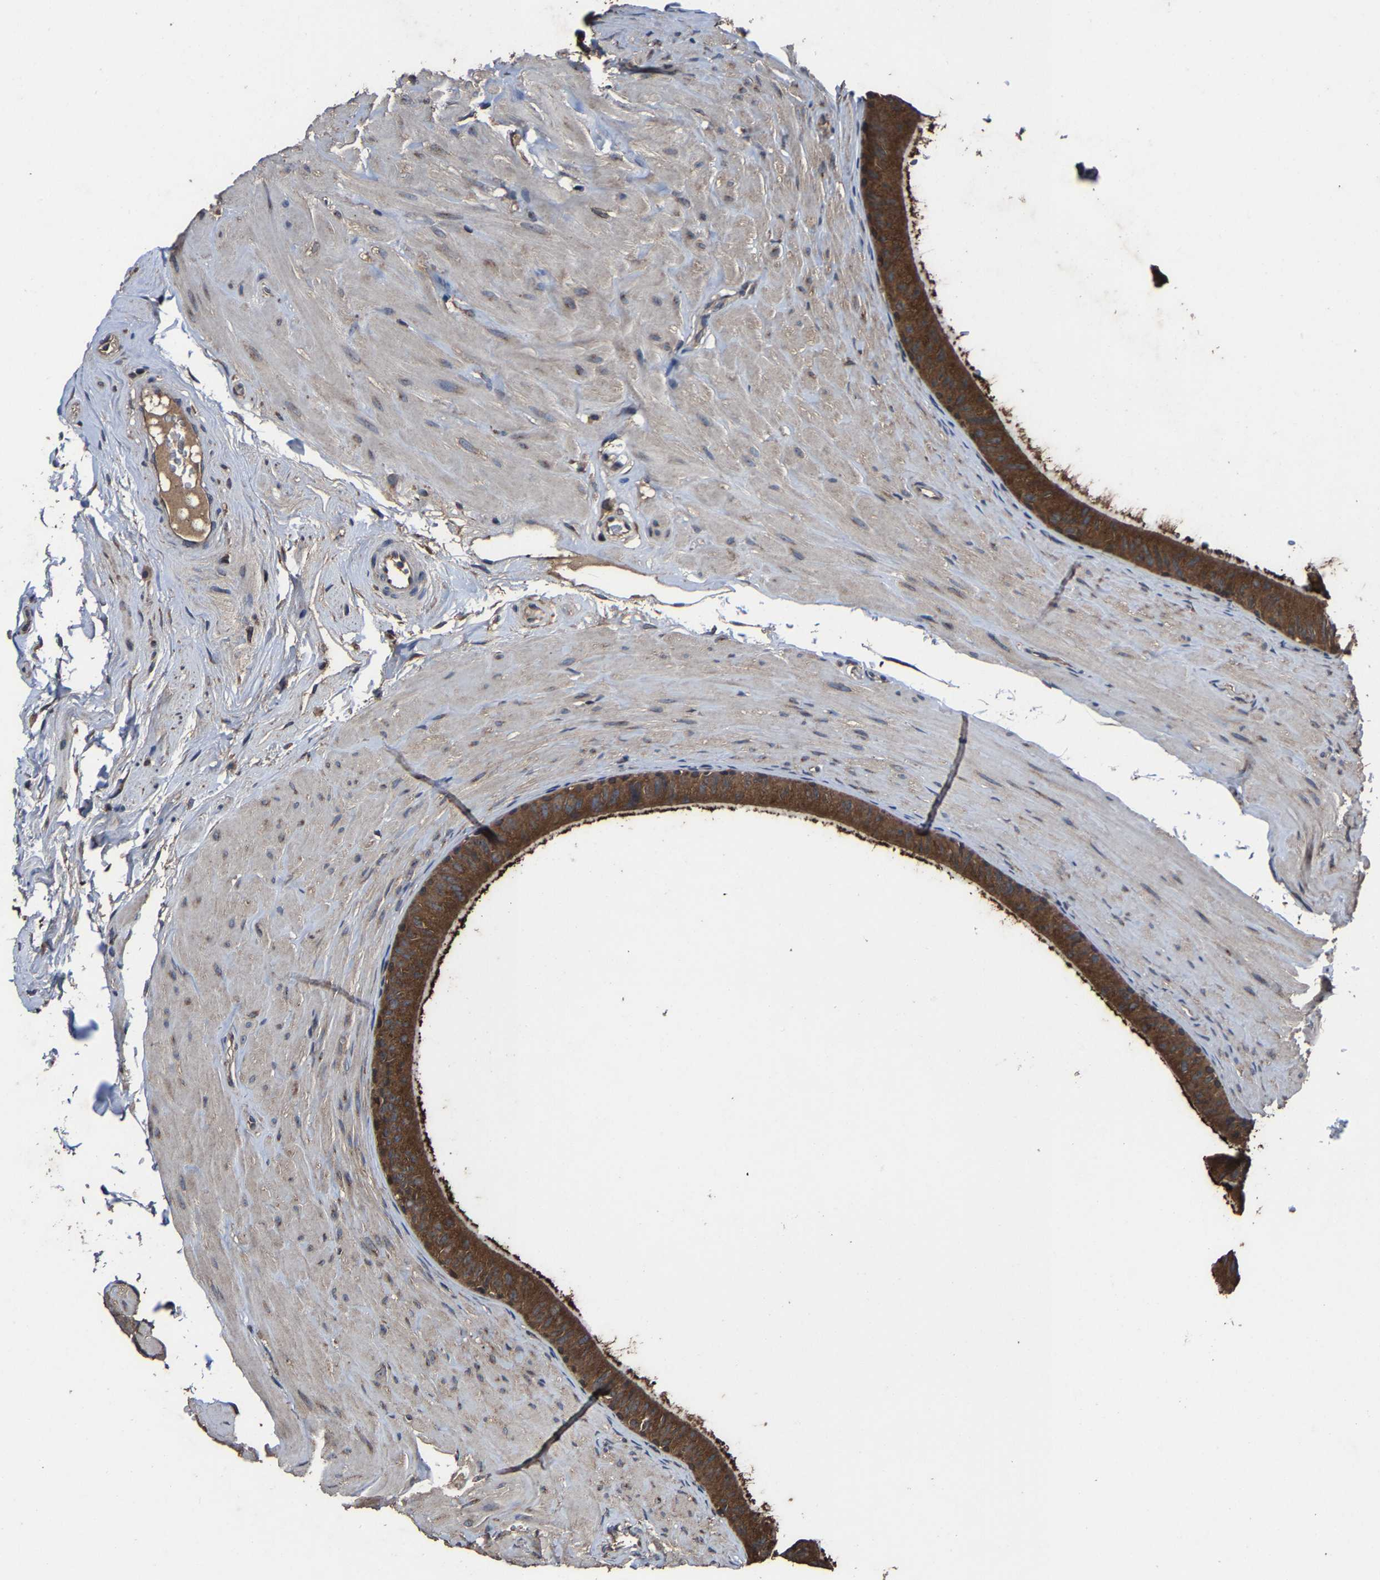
{"staining": {"intensity": "strong", "quantity": ">75%", "location": "cytoplasmic/membranous"}, "tissue": "epididymis", "cell_type": "Glandular cells", "image_type": "normal", "snomed": [{"axis": "morphology", "description": "Normal tissue, NOS"}, {"axis": "topography", "description": "Epididymis"}], "caption": "The photomicrograph reveals immunohistochemical staining of benign epididymis. There is strong cytoplasmic/membranous staining is seen in about >75% of glandular cells.", "gene": "EBAG9", "patient": {"sex": "male", "age": 34}}